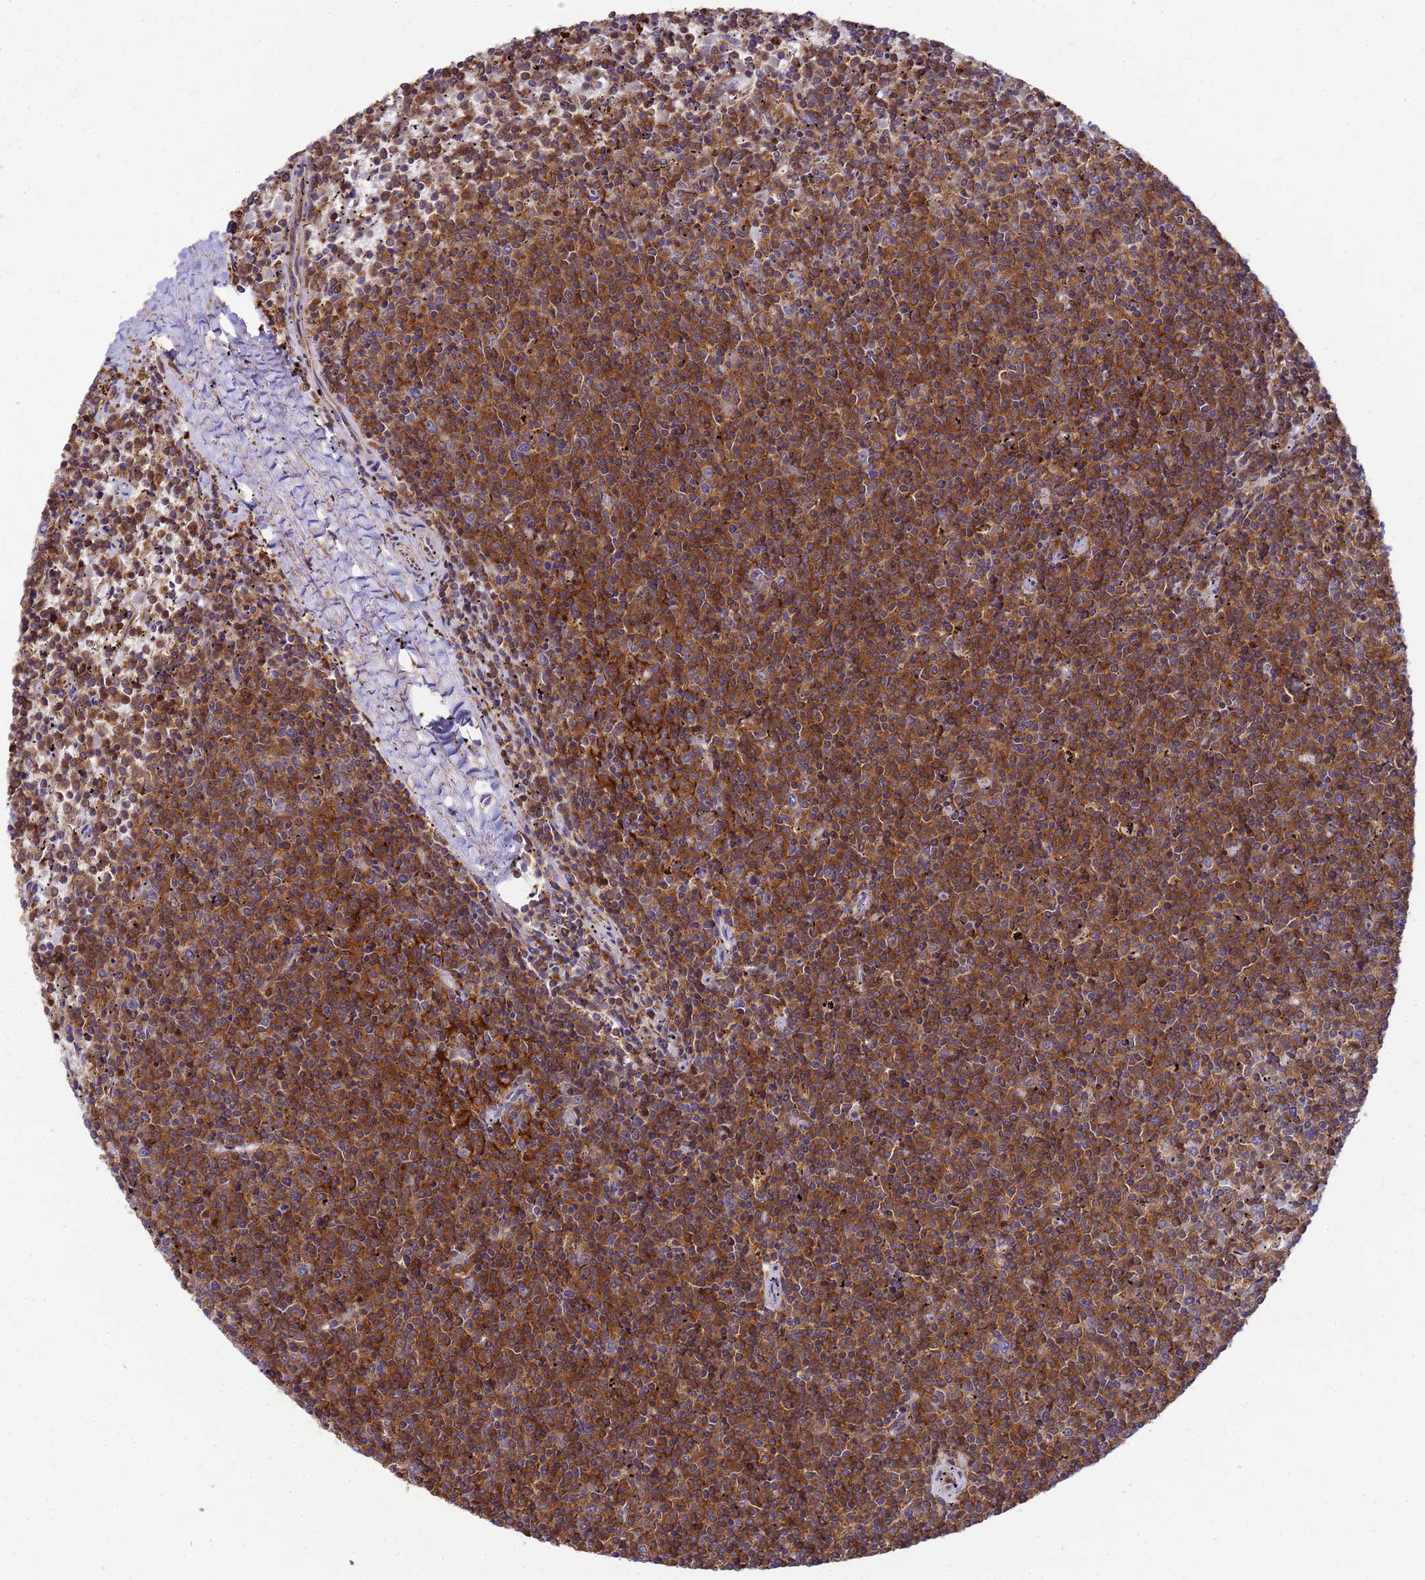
{"staining": {"intensity": "strong", "quantity": "25%-75%", "location": "cytoplasmic/membranous"}, "tissue": "lymphoma", "cell_type": "Tumor cells", "image_type": "cancer", "snomed": [{"axis": "morphology", "description": "Malignant lymphoma, non-Hodgkin's type, Low grade"}, {"axis": "topography", "description": "Spleen"}], "caption": "Tumor cells show high levels of strong cytoplasmic/membranous positivity in about 25%-75% of cells in human malignant lymphoma, non-Hodgkin's type (low-grade).", "gene": "ZNF235", "patient": {"sex": "female", "age": 50}}